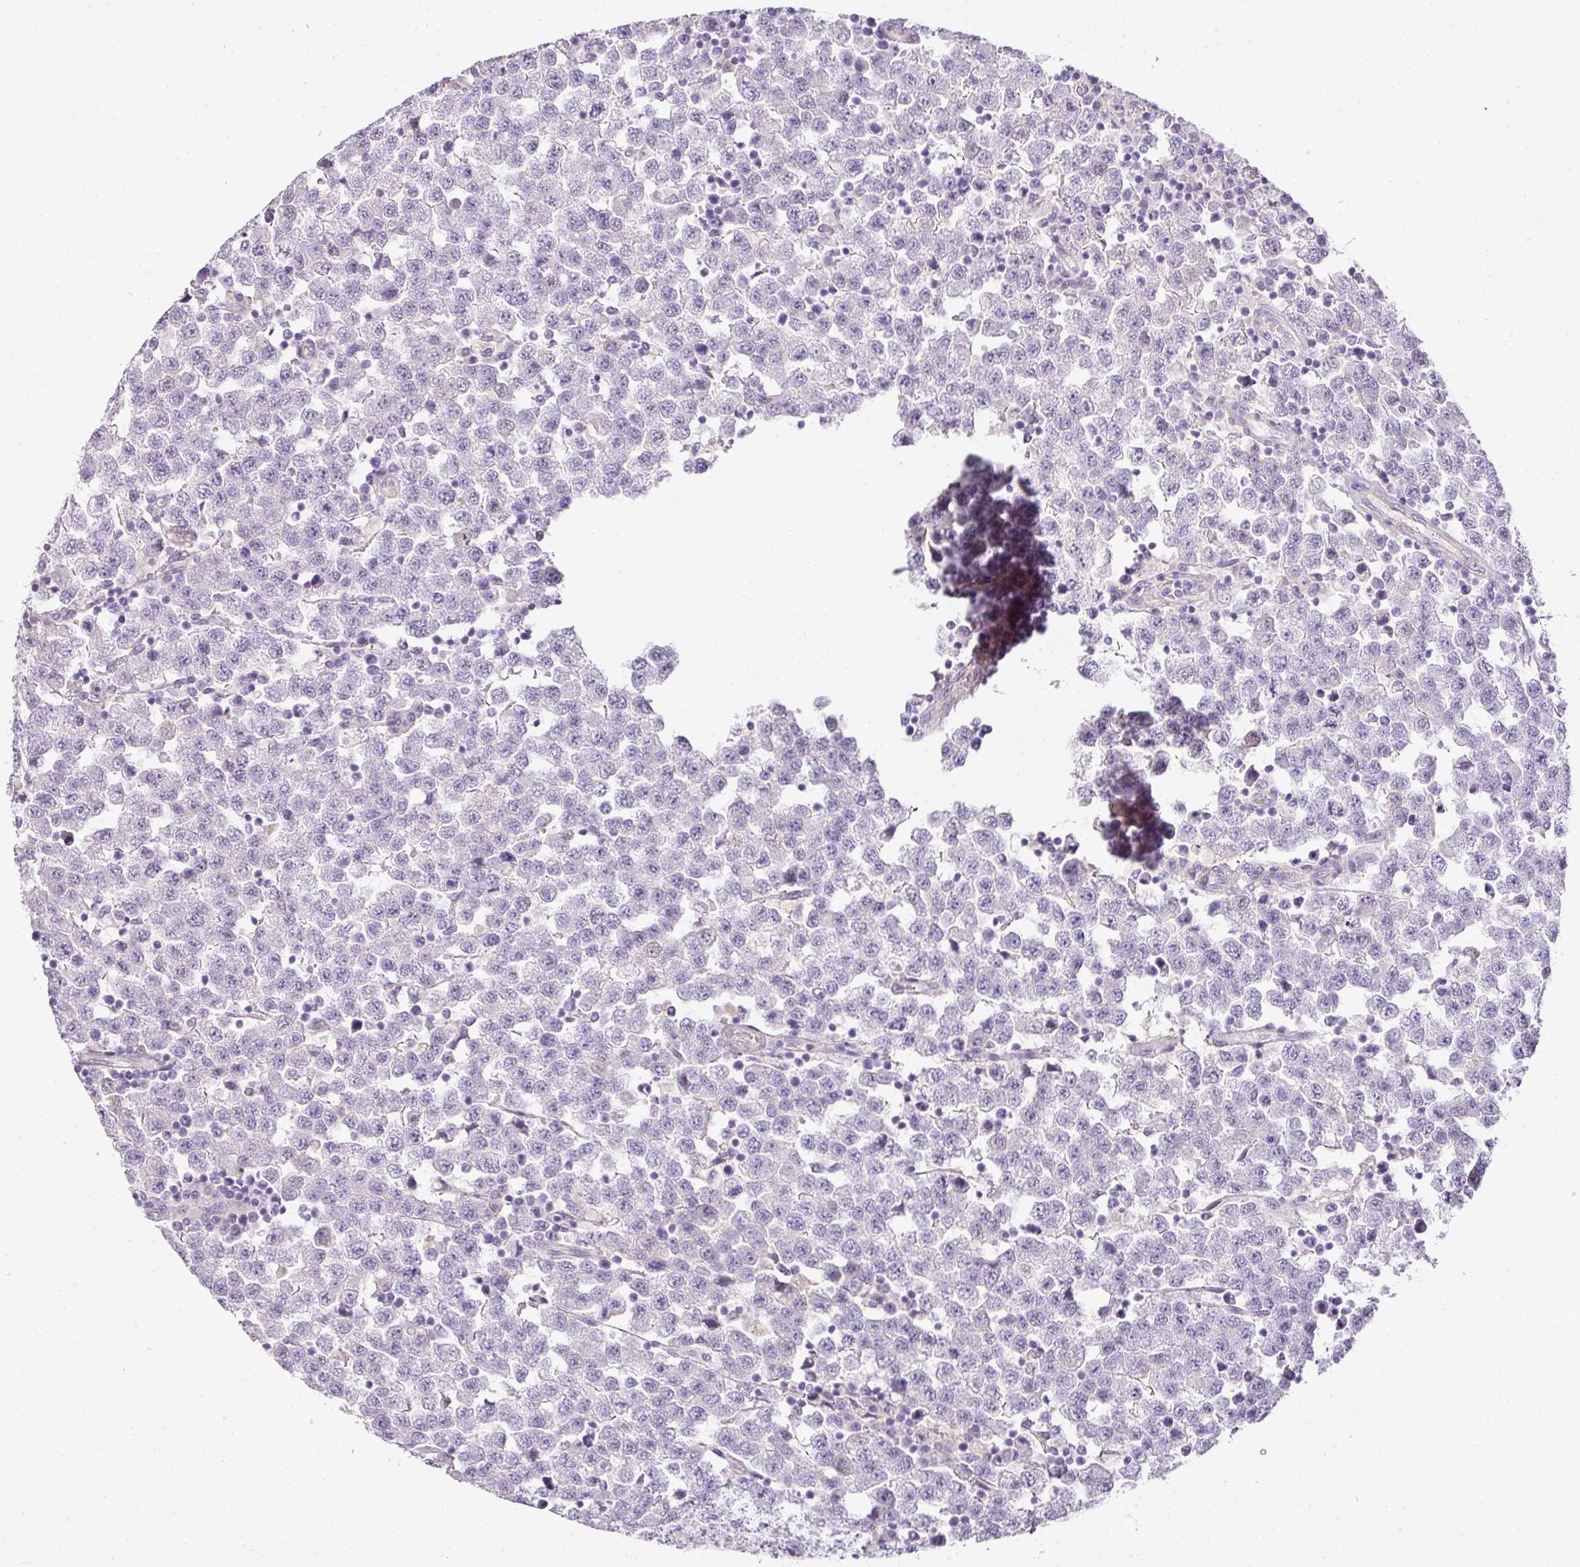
{"staining": {"intensity": "negative", "quantity": "none", "location": "none"}, "tissue": "testis cancer", "cell_type": "Tumor cells", "image_type": "cancer", "snomed": [{"axis": "morphology", "description": "Seminoma, NOS"}, {"axis": "topography", "description": "Testis"}], "caption": "Immunohistochemistry (IHC) of human testis cancer (seminoma) demonstrates no staining in tumor cells.", "gene": "RAX2", "patient": {"sex": "male", "age": 34}}